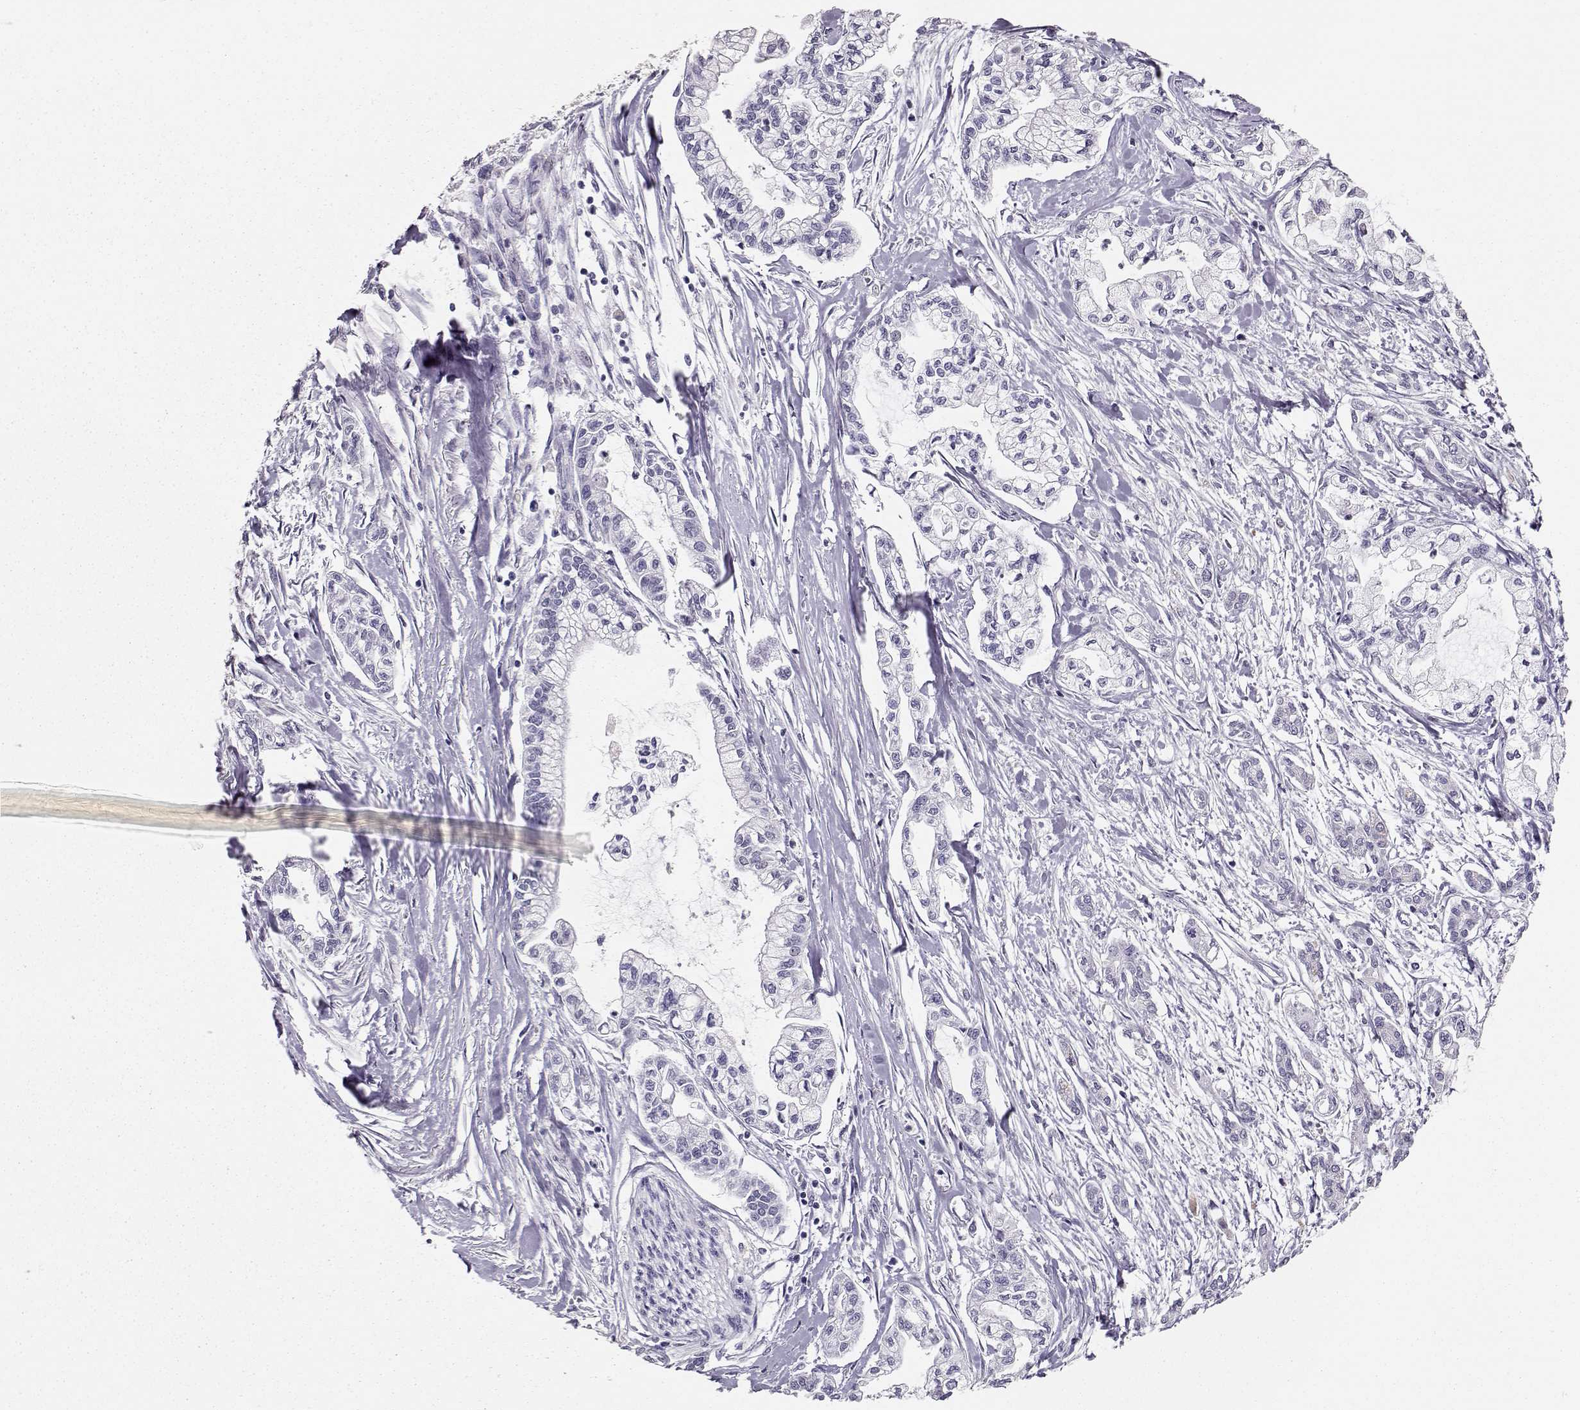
{"staining": {"intensity": "negative", "quantity": "none", "location": "none"}, "tissue": "pancreatic cancer", "cell_type": "Tumor cells", "image_type": "cancer", "snomed": [{"axis": "morphology", "description": "Adenocarcinoma, NOS"}, {"axis": "topography", "description": "Pancreas"}], "caption": "Tumor cells are negative for brown protein staining in adenocarcinoma (pancreatic).", "gene": "MAGEC1", "patient": {"sex": "male", "age": 54}}